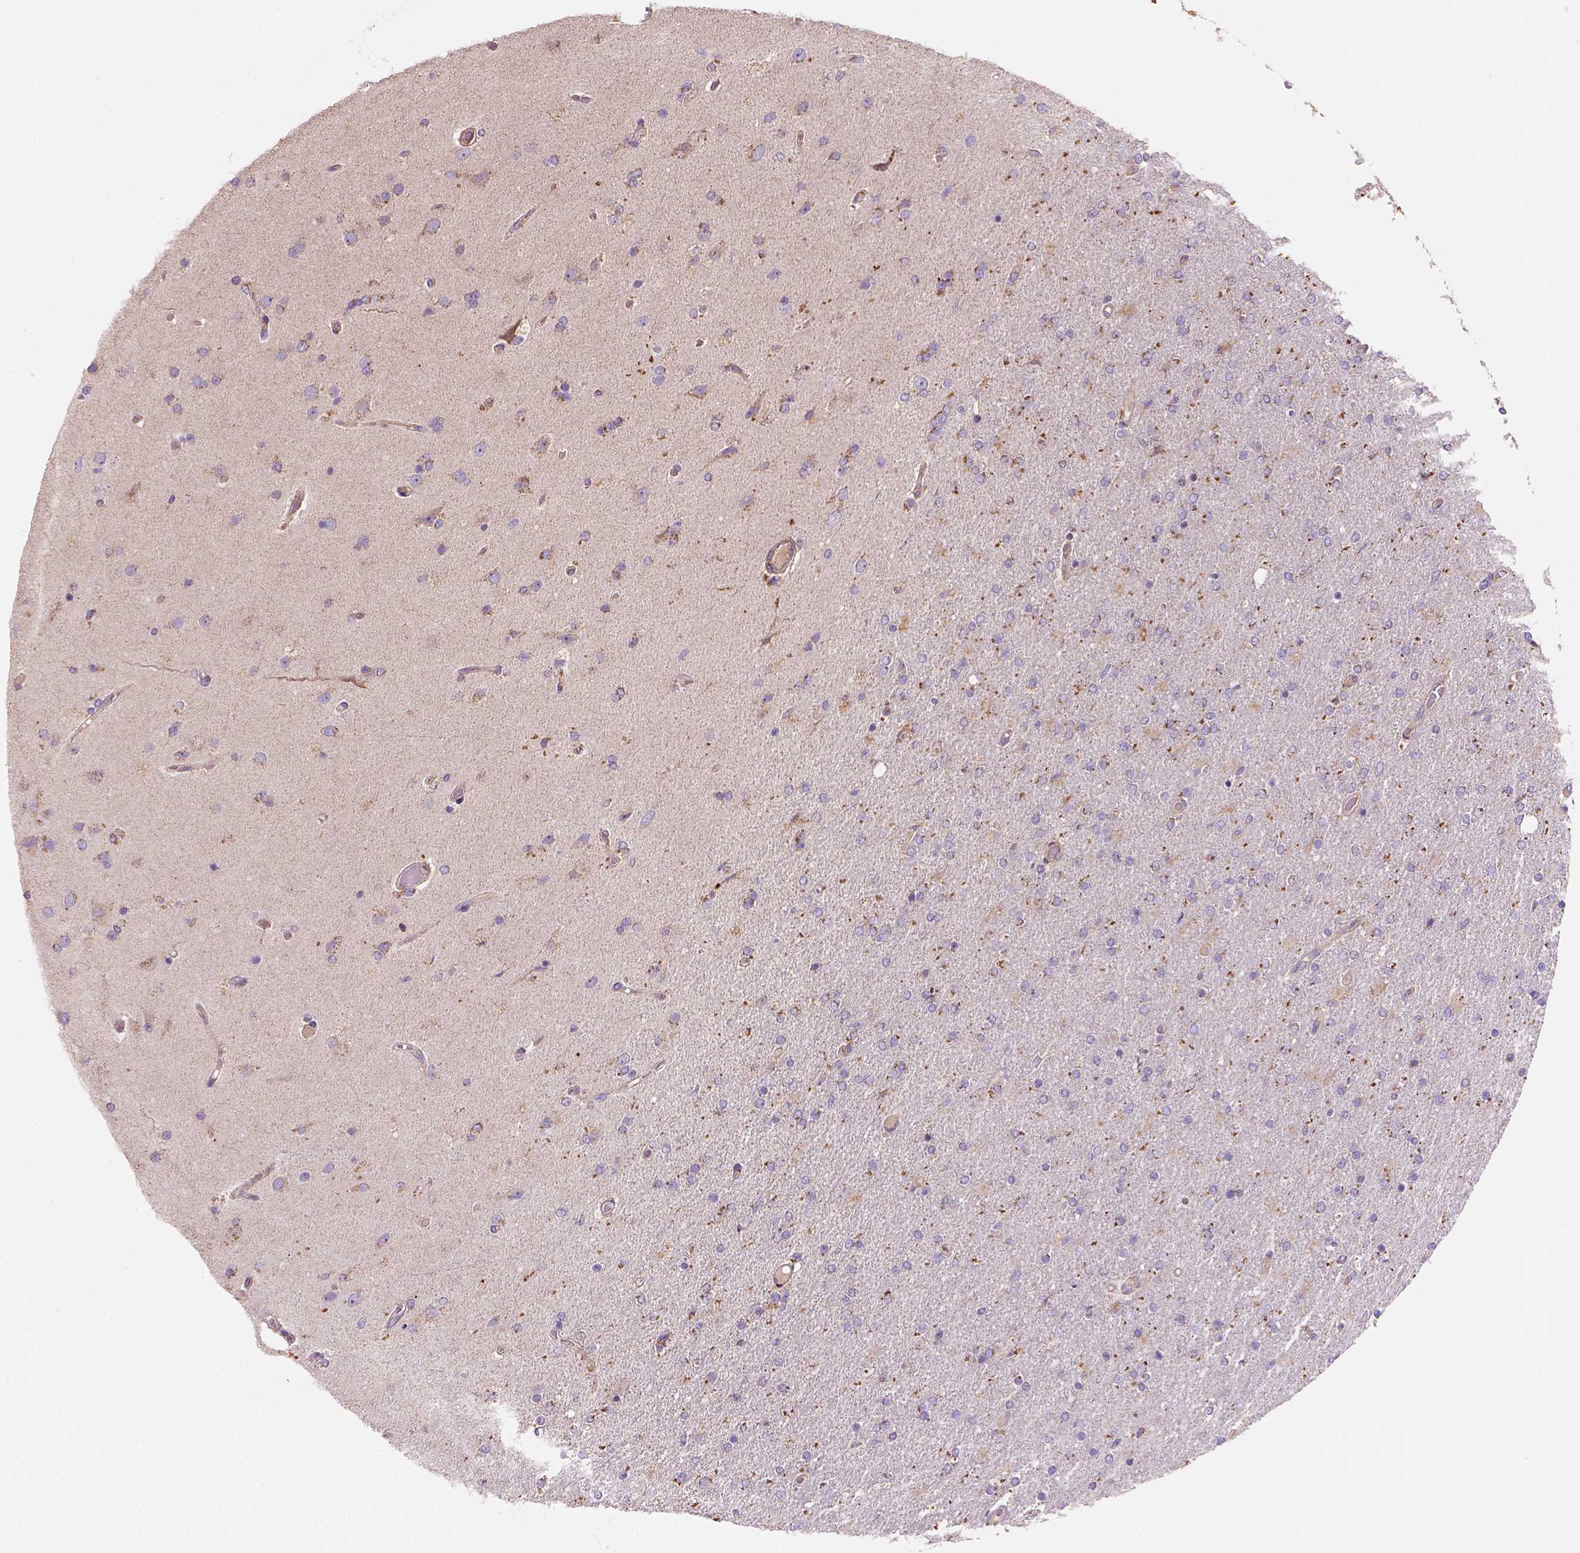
{"staining": {"intensity": "moderate", "quantity": "<25%", "location": "cytoplasmic/membranous"}, "tissue": "glioma", "cell_type": "Tumor cells", "image_type": "cancer", "snomed": [{"axis": "morphology", "description": "Glioma, malignant, High grade"}, {"axis": "topography", "description": "Cerebral cortex"}], "caption": "Approximately <25% of tumor cells in human high-grade glioma (malignant) display moderate cytoplasmic/membranous protein expression as visualized by brown immunohistochemical staining.", "gene": "WARS2", "patient": {"sex": "male", "age": 70}}